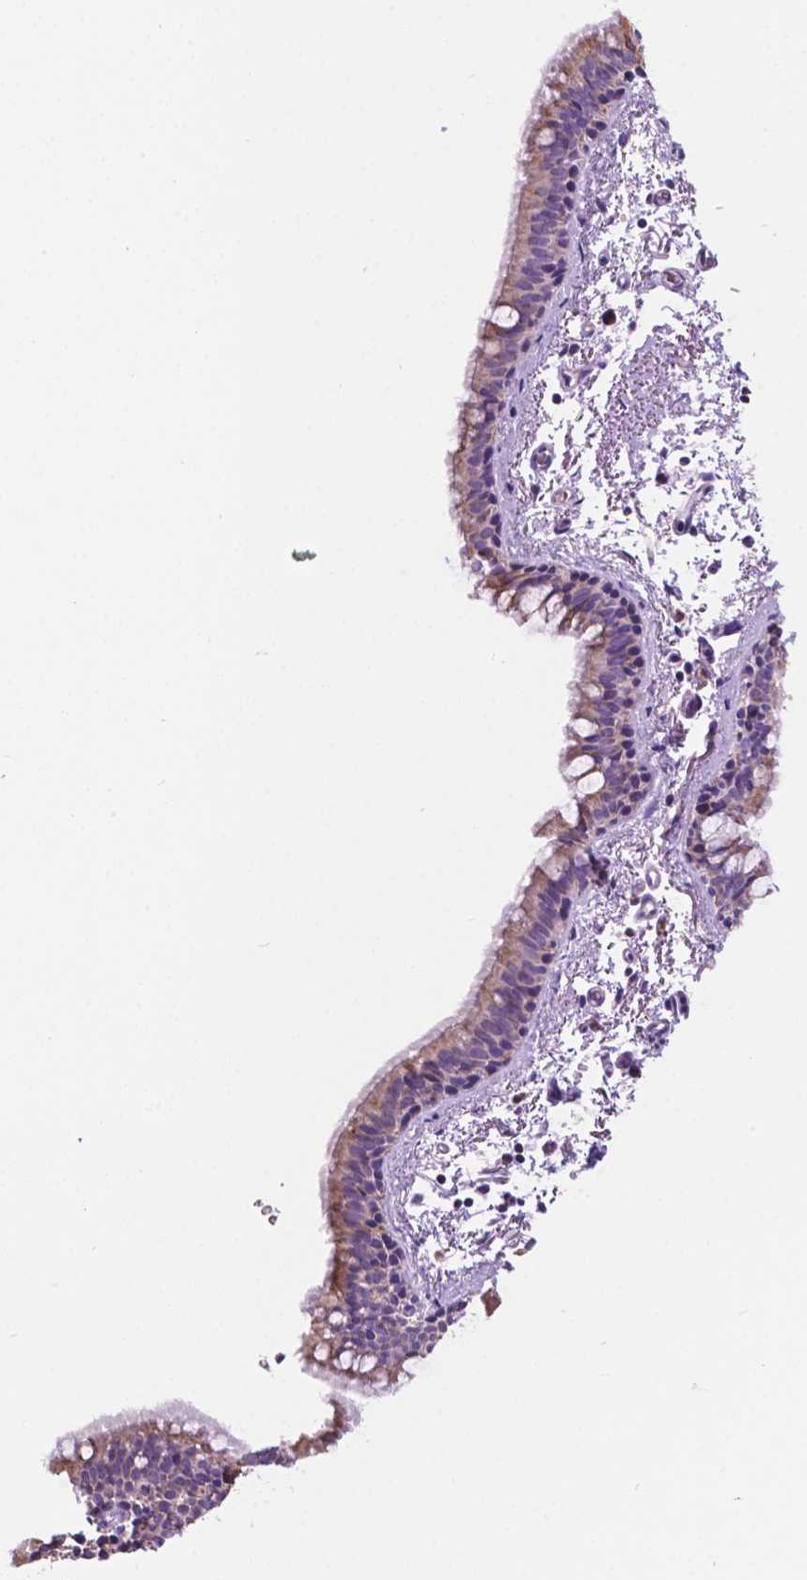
{"staining": {"intensity": "moderate", "quantity": "<25%", "location": "cytoplasmic/membranous"}, "tissue": "bronchus", "cell_type": "Respiratory epithelial cells", "image_type": "normal", "snomed": [{"axis": "morphology", "description": "Normal tissue, NOS"}, {"axis": "topography", "description": "Bronchus"}], "caption": "Respiratory epithelial cells display moderate cytoplasmic/membranous positivity in approximately <25% of cells in normal bronchus.", "gene": "TRPV5", "patient": {"sex": "female", "age": 61}}